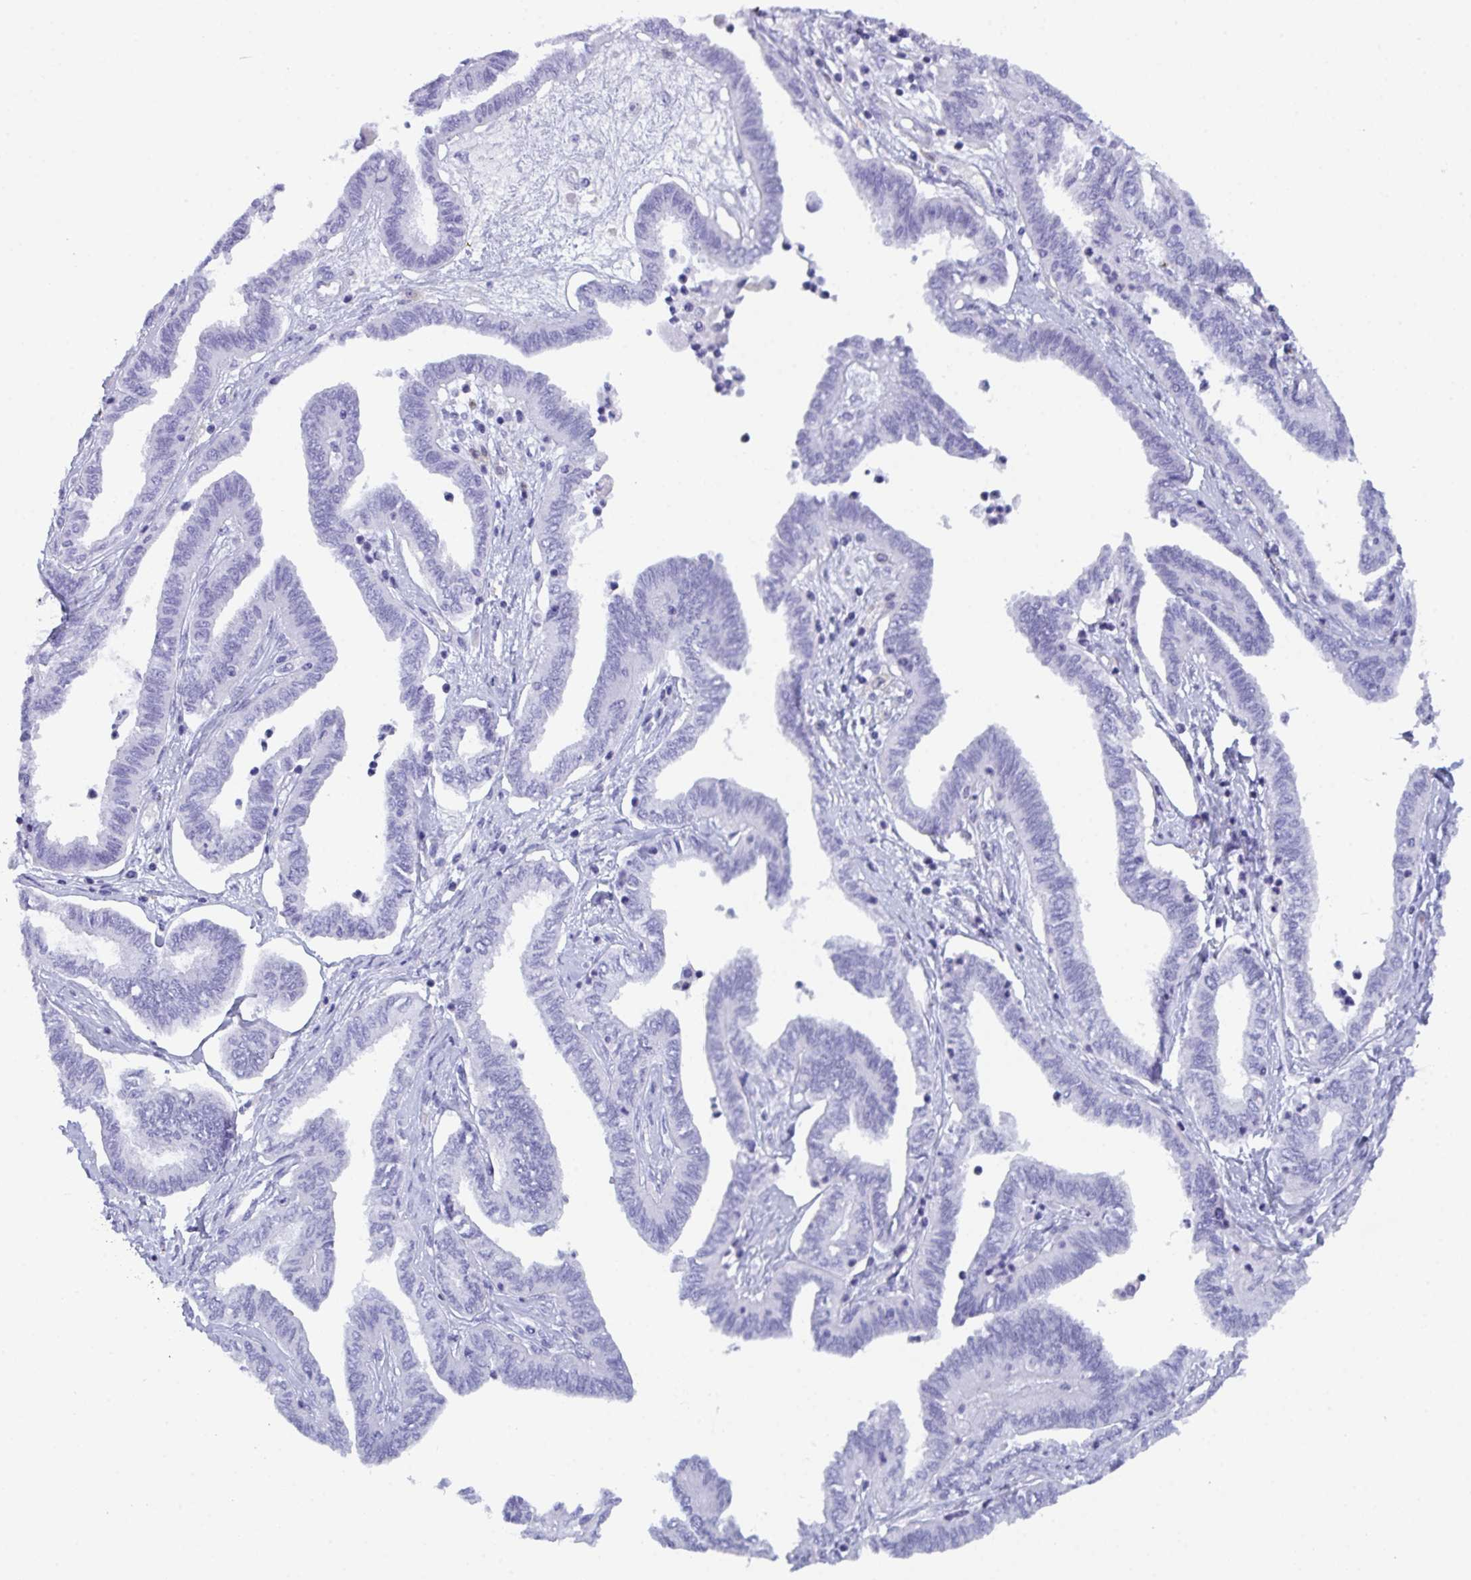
{"staining": {"intensity": "negative", "quantity": "none", "location": "none"}, "tissue": "ovarian cancer", "cell_type": "Tumor cells", "image_type": "cancer", "snomed": [{"axis": "morphology", "description": "Carcinoma, endometroid"}, {"axis": "topography", "description": "Ovary"}], "caption": "A histopathology image of ovarian endometroid carcinoma stained for a protein exhibits no brown staining in tumor cells.", "gene": "ZNF850", "patient": {"sex": "female", "age": 70}}